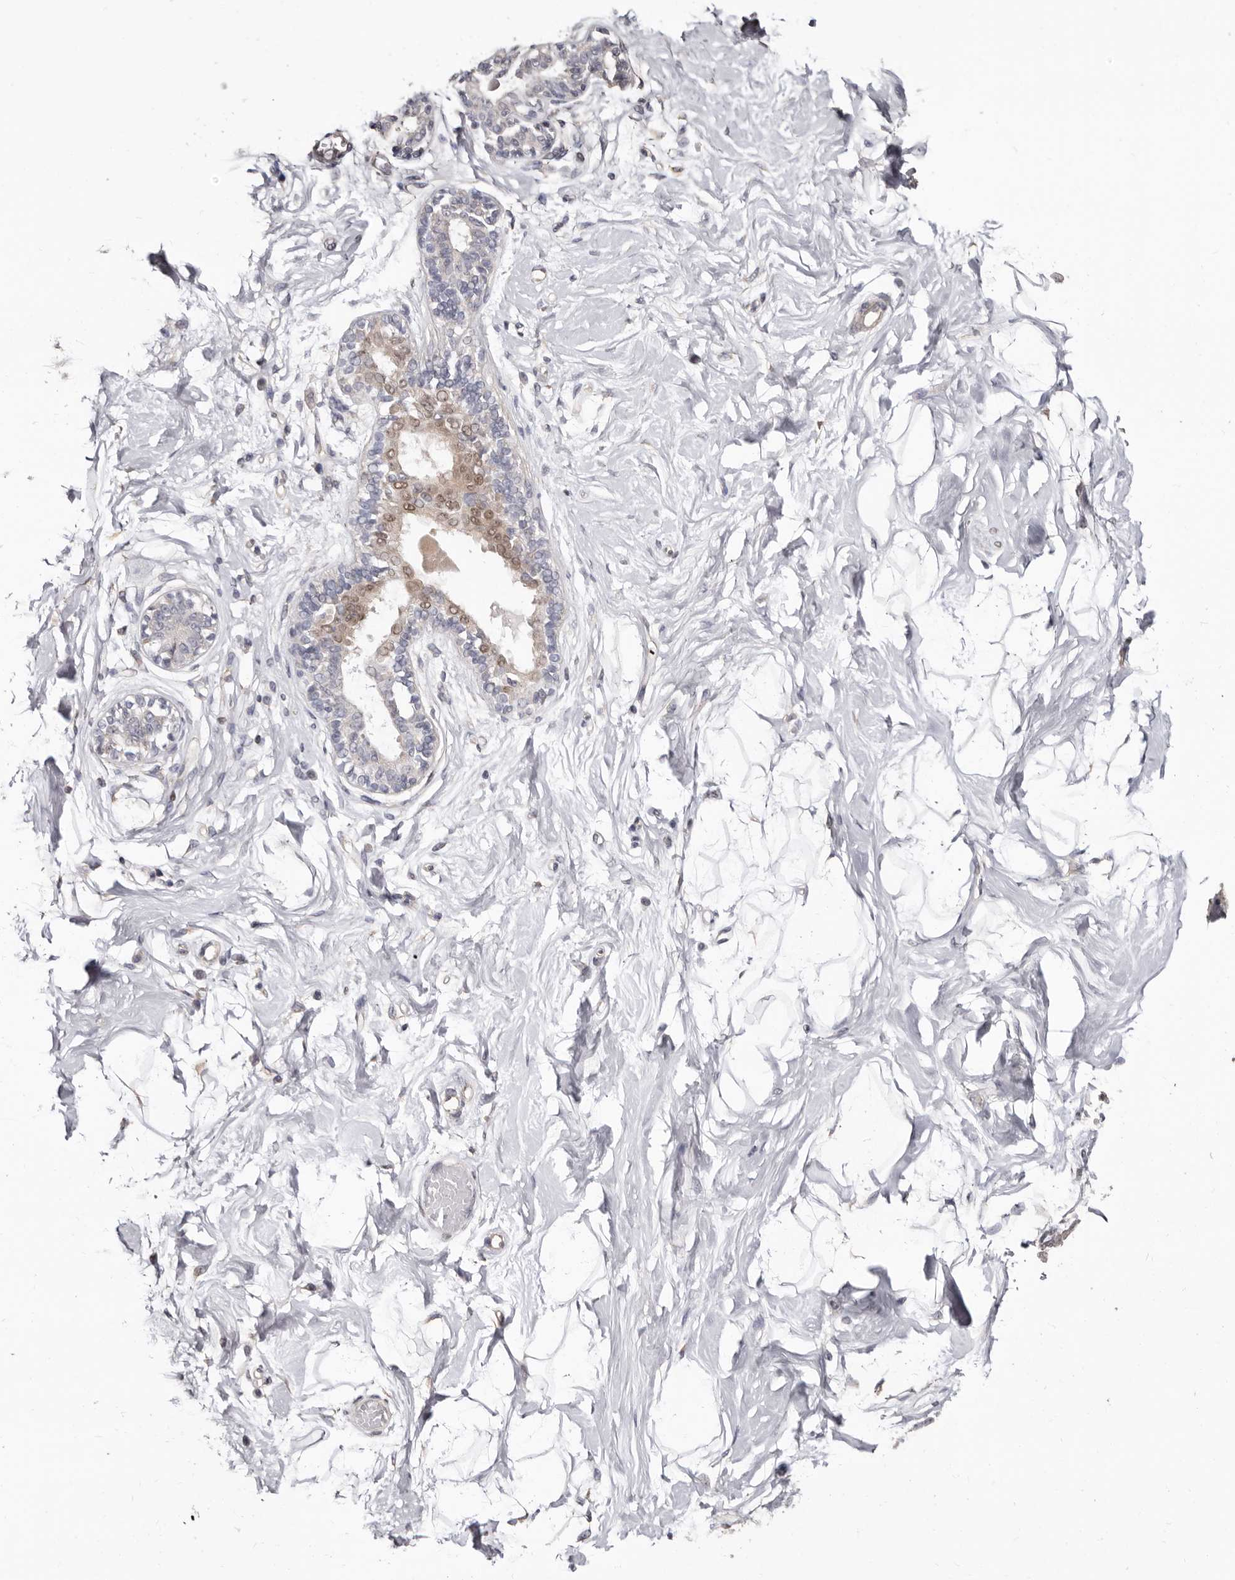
{"staining": {"intensity": "negative", "quantity": "none", "location": "none"}, "tissue": "breast", "cell_type": "Adipocytes", "image_type": "normal", "snomed": [{"axis": "morphology", "description": "Normal tissue, NOS"}, {"axis": "topography", "description": "Breast"}], "caption": "This is a photomicrograph of immunohistochemistry staining of benign breast, which shows no staining in adipocytes. Nuclei are stained in blue.", "gene": "KHDRBS2", "patient": {"sex": "female", "age": 45}}